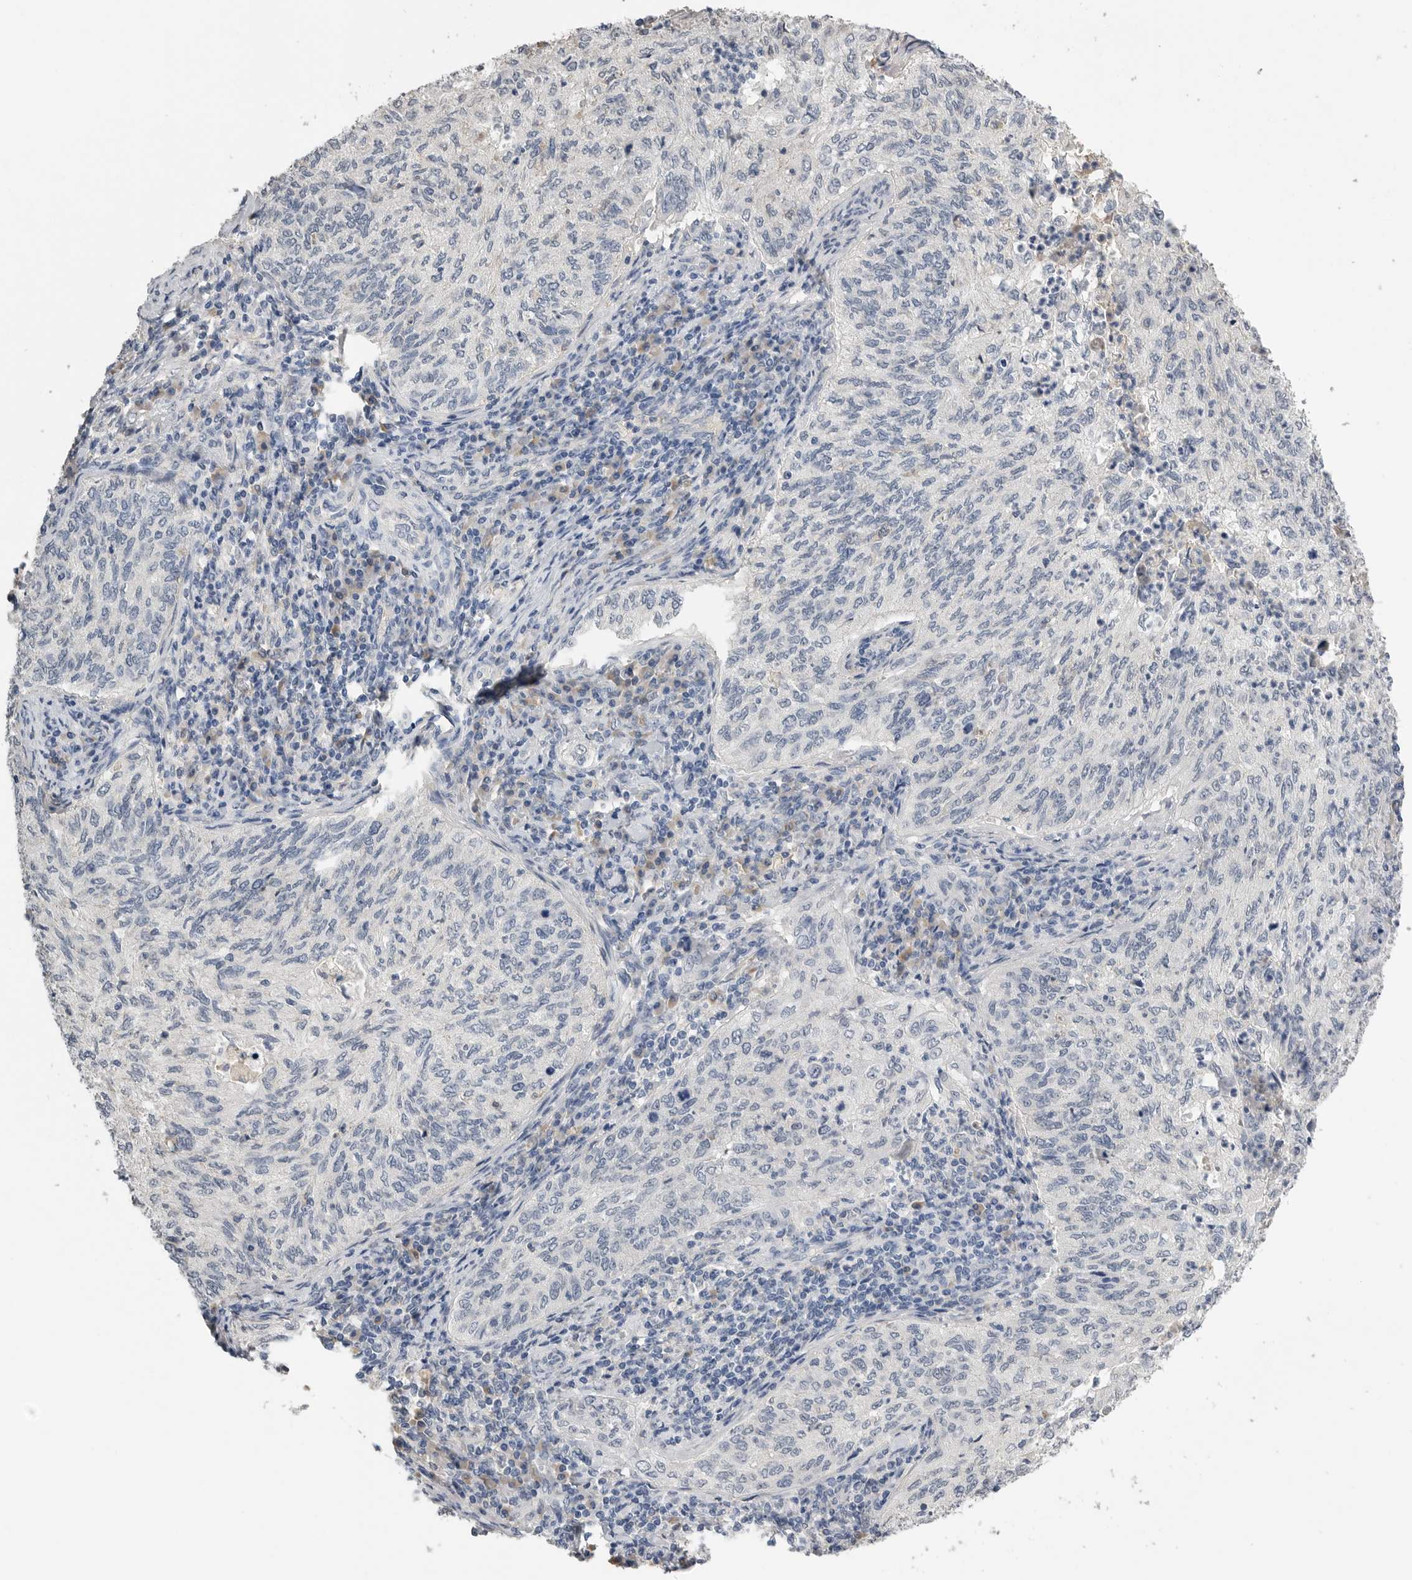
{"staining": {"intensity": "negative", "quantity": "none", "location": "none"}, "tissue": "cervical cancer", "cell_type": "Tumor cells", "image_type": "cancer", "snomed": [{"axis": "morphology", "description": "Squamous cell carcinoma, NOS"}, {"axis": "topography", "description": "Cervix"}], "caption": "Protein analysis of squamous cell carcinoma (cervical) displays no significant staining in tumor cells. Brightfield microscopy of IHC stained with DAB (3,3'-diaminobenzidine) (brown) and hematoxylin (blue), captured at high magnification.", "gene": "FABP6", "patient": {"sex": "female", "age": 30}}